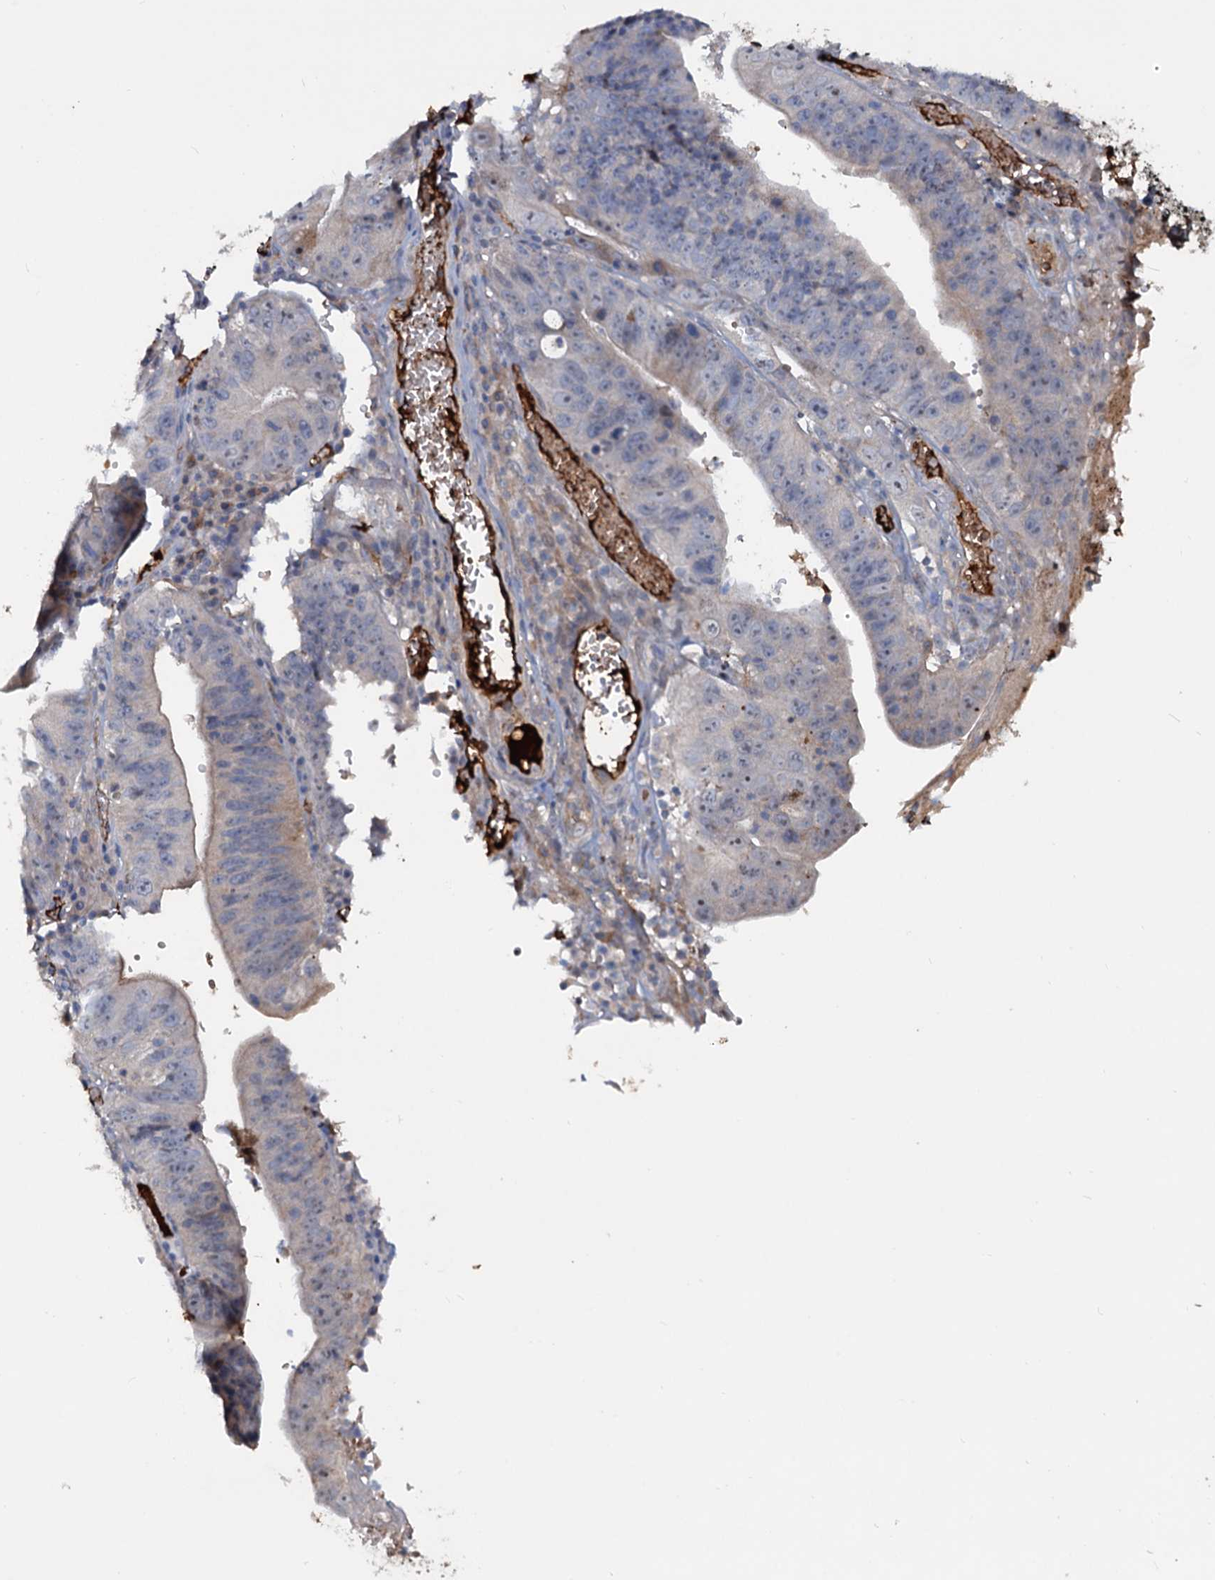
{"staining": {"intensity": "moderate", "quantity": "<25%", "location": "cytoplasmic/membranous"}, "tissue": "stomach cancer", "cell_type": "Tumor cells", "image_type": "cancer", "snomed": [{"axis": "morphology", "description": "Adenocarcinoma, NOS"}, {"axis": "topography", "description": "Stomach"}], "caption": "DAB immunohistochemical staining of human adenocarcinoma (stomach) demonstrates moderate cytoplasmic/membranous protein staining in about <25% of tumor cells.", "gene": "CHRD", "patient": {"sex": "male", "age": 59}}